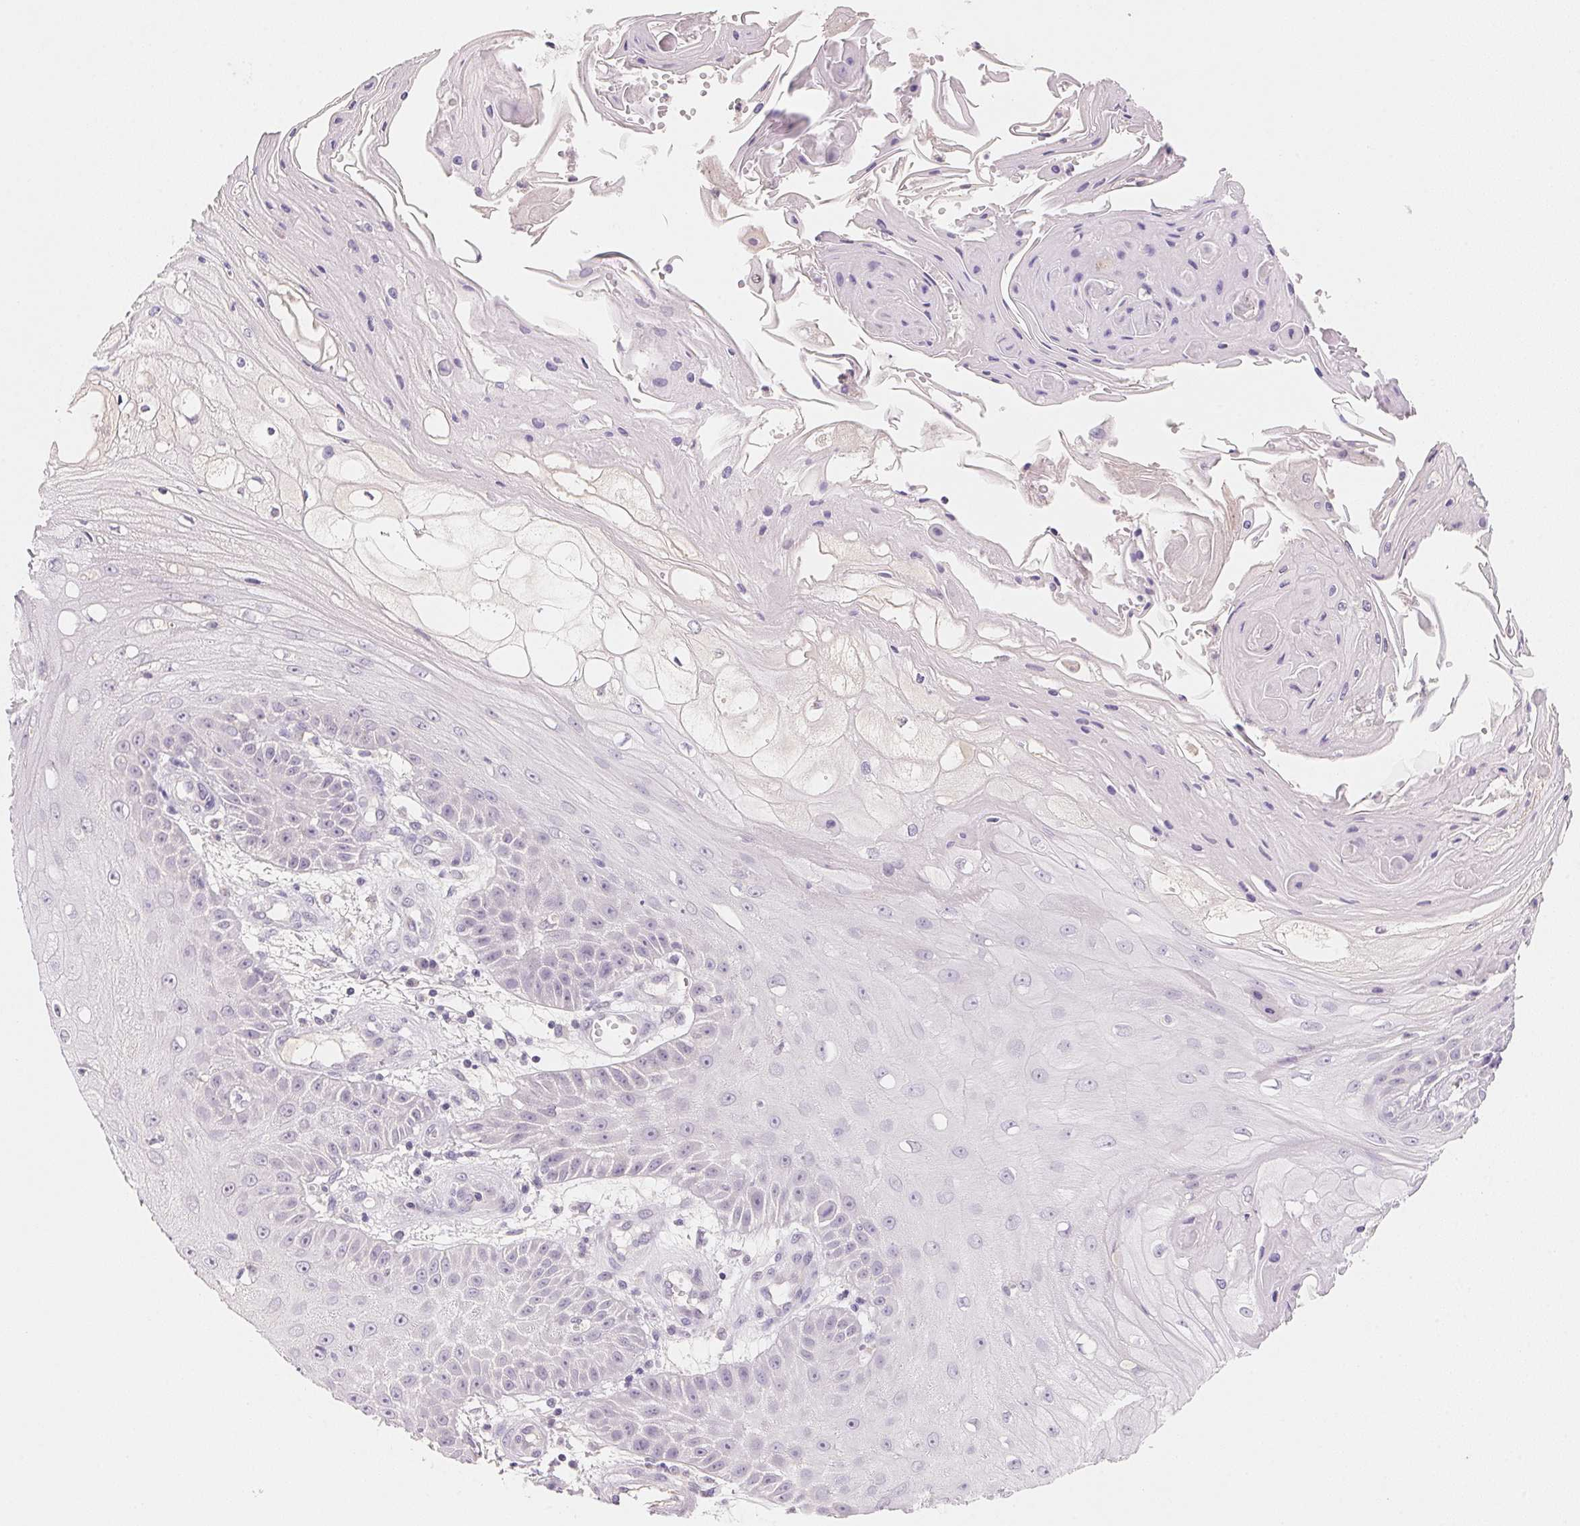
{"staining": {"intensity": "negative", "quantity": "none", "location": "none"}, "tissue": "skin cancer", "cell_type": "Tumor cells", "image_type": "cancer", "snomed": [{"axis": "morphology", "description": "Squamous cell carcinoma, NOS"}, {"axis": "topography", "description": "Skin"}], "caption": "Skin cancer was stained to show a protein in brown. There is no significant expression in tumor cells.", "gene": "MCOLN3", "patient": {"sex": "male", "age": 70}}